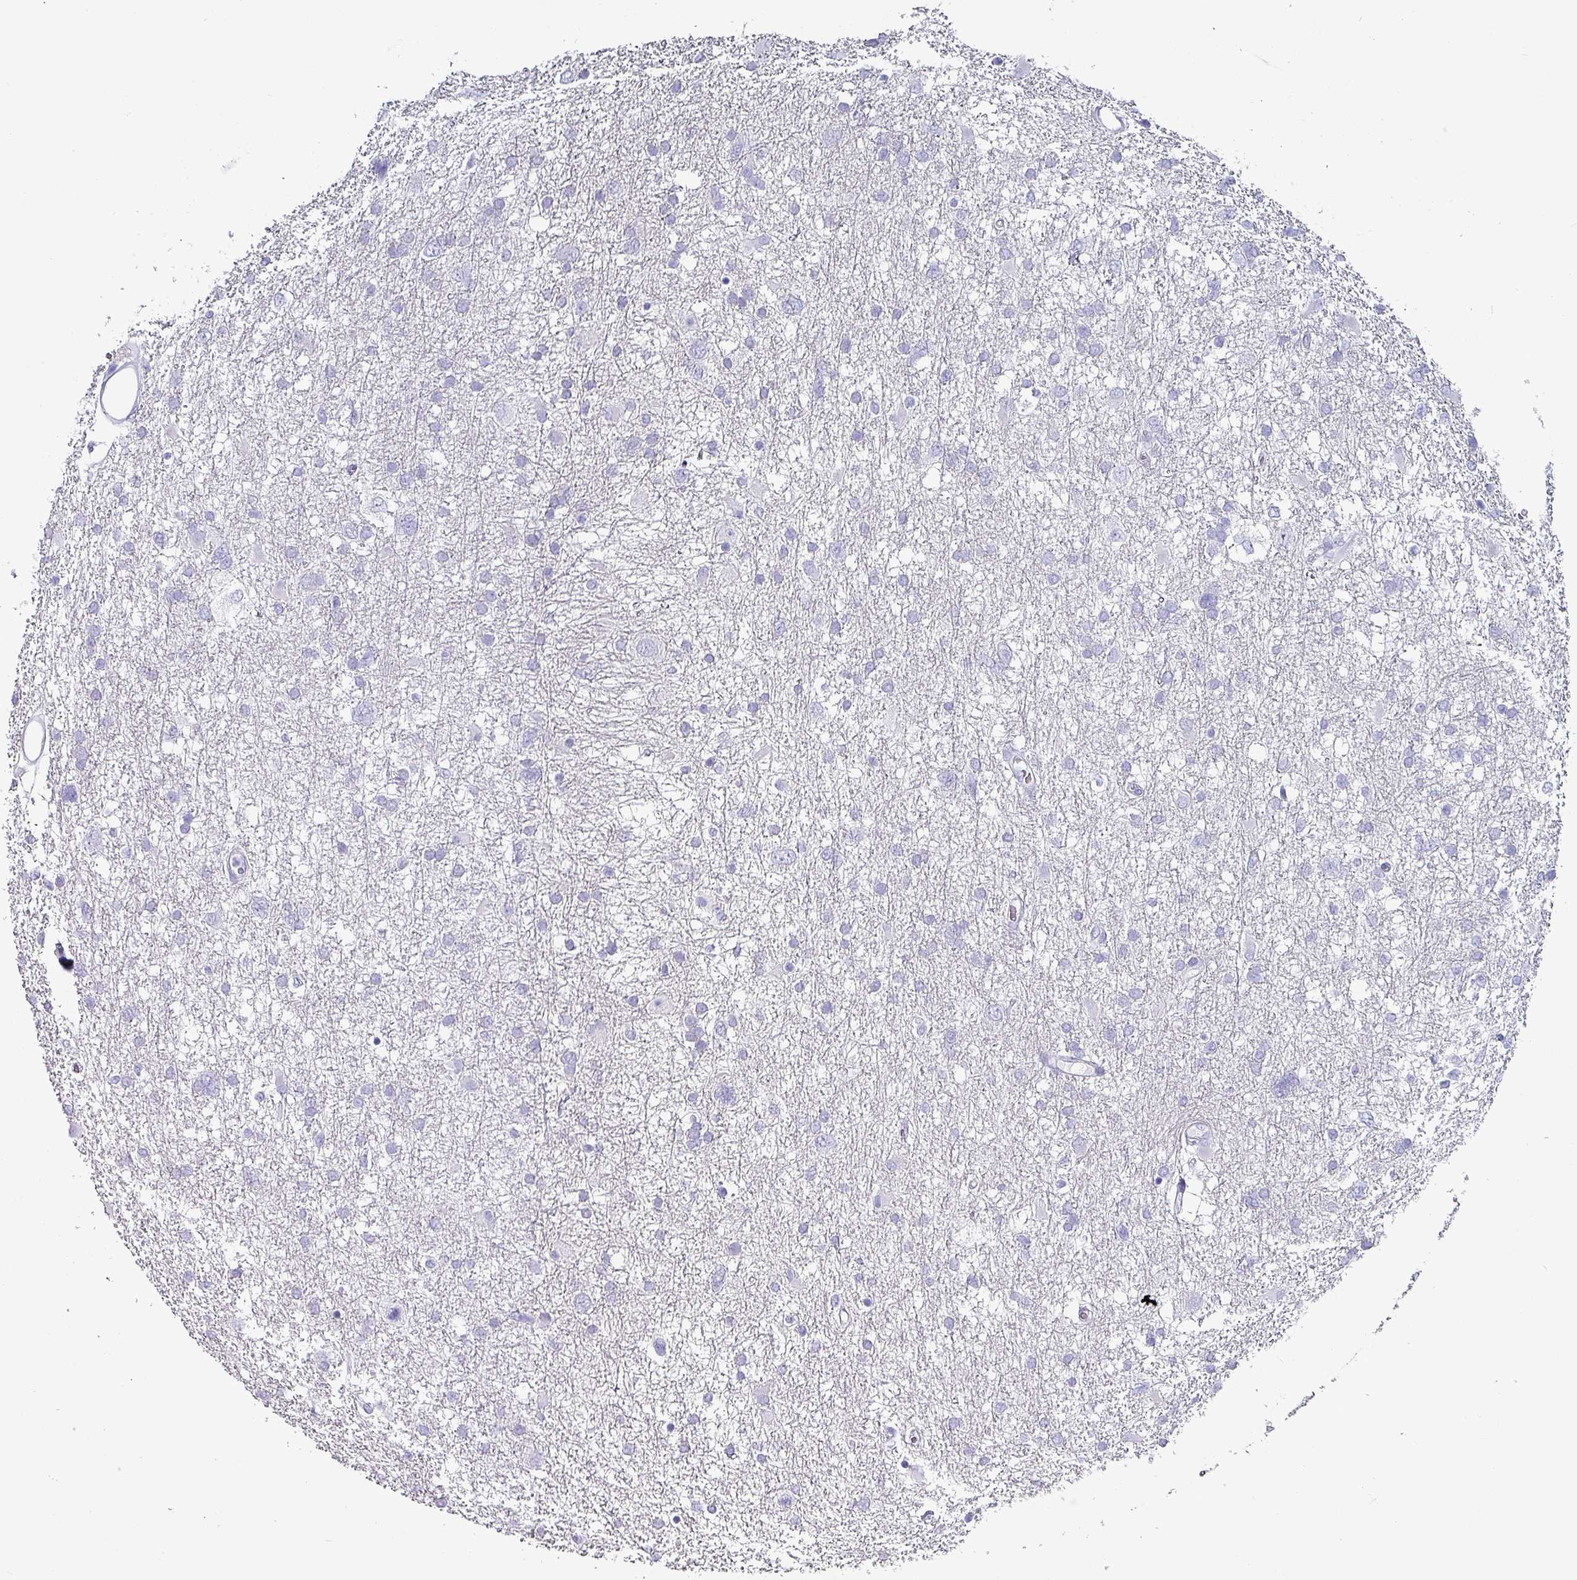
{"staining": {"intensity": "negative", "quantity": "none", "location": "none"}, "tissue": "glioma", "cell_type": "Tumor cells", "image_type": "cancer", "snomed": [{"axis": "morphology", "description": "Glioma, malignant, High grade"}, {"axis": "topography", "description": "Brain"}], "caption": "A high-resolution histopathology image shows immunohistochemistry staining of glioma, which demonstrates no significant expression in tumor cells.", "gene": "INS-IGF2", "patient": {"sex": "male", "age": 61}}